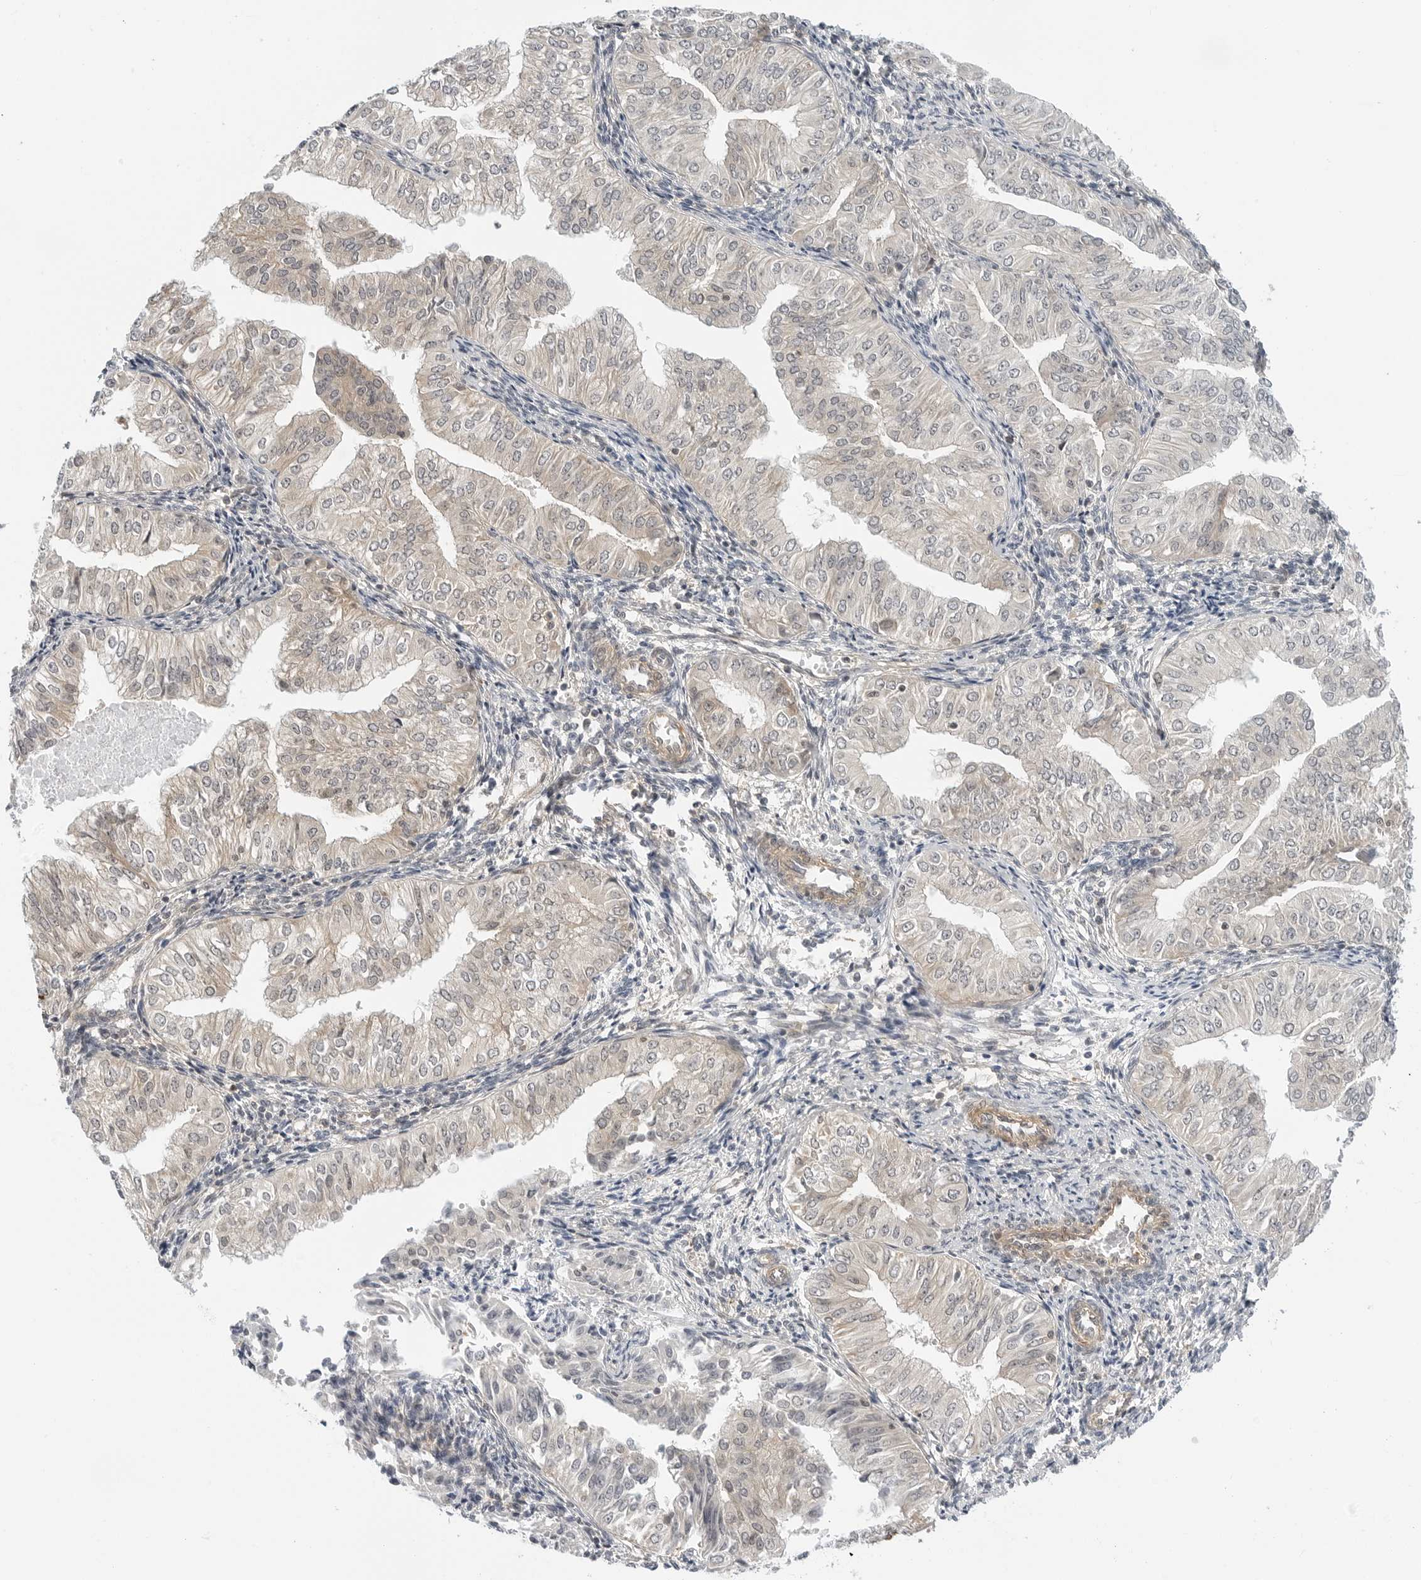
{"staining": {"intensity": "negative", "quantity": "none", "location": "none"}, "tissue": "endometrial cancer", "cell_type": "Tumor cells", "image_type": "cancer", "snomed": [{"axis": "morphology", "description": "Normal tissue, NOS"}, {"axis": "morphology", "description": "Adenocarcinoma, NOS"}, {"axis": "topography", "description": "Endometrium"}], "caption": "IHC micrograph of endometrial cancer stained for a protein (brown), which exhibits no staining in tumor cells.", "gene": "STXBP3", "patient": {"sex": "female", "age": 53}}